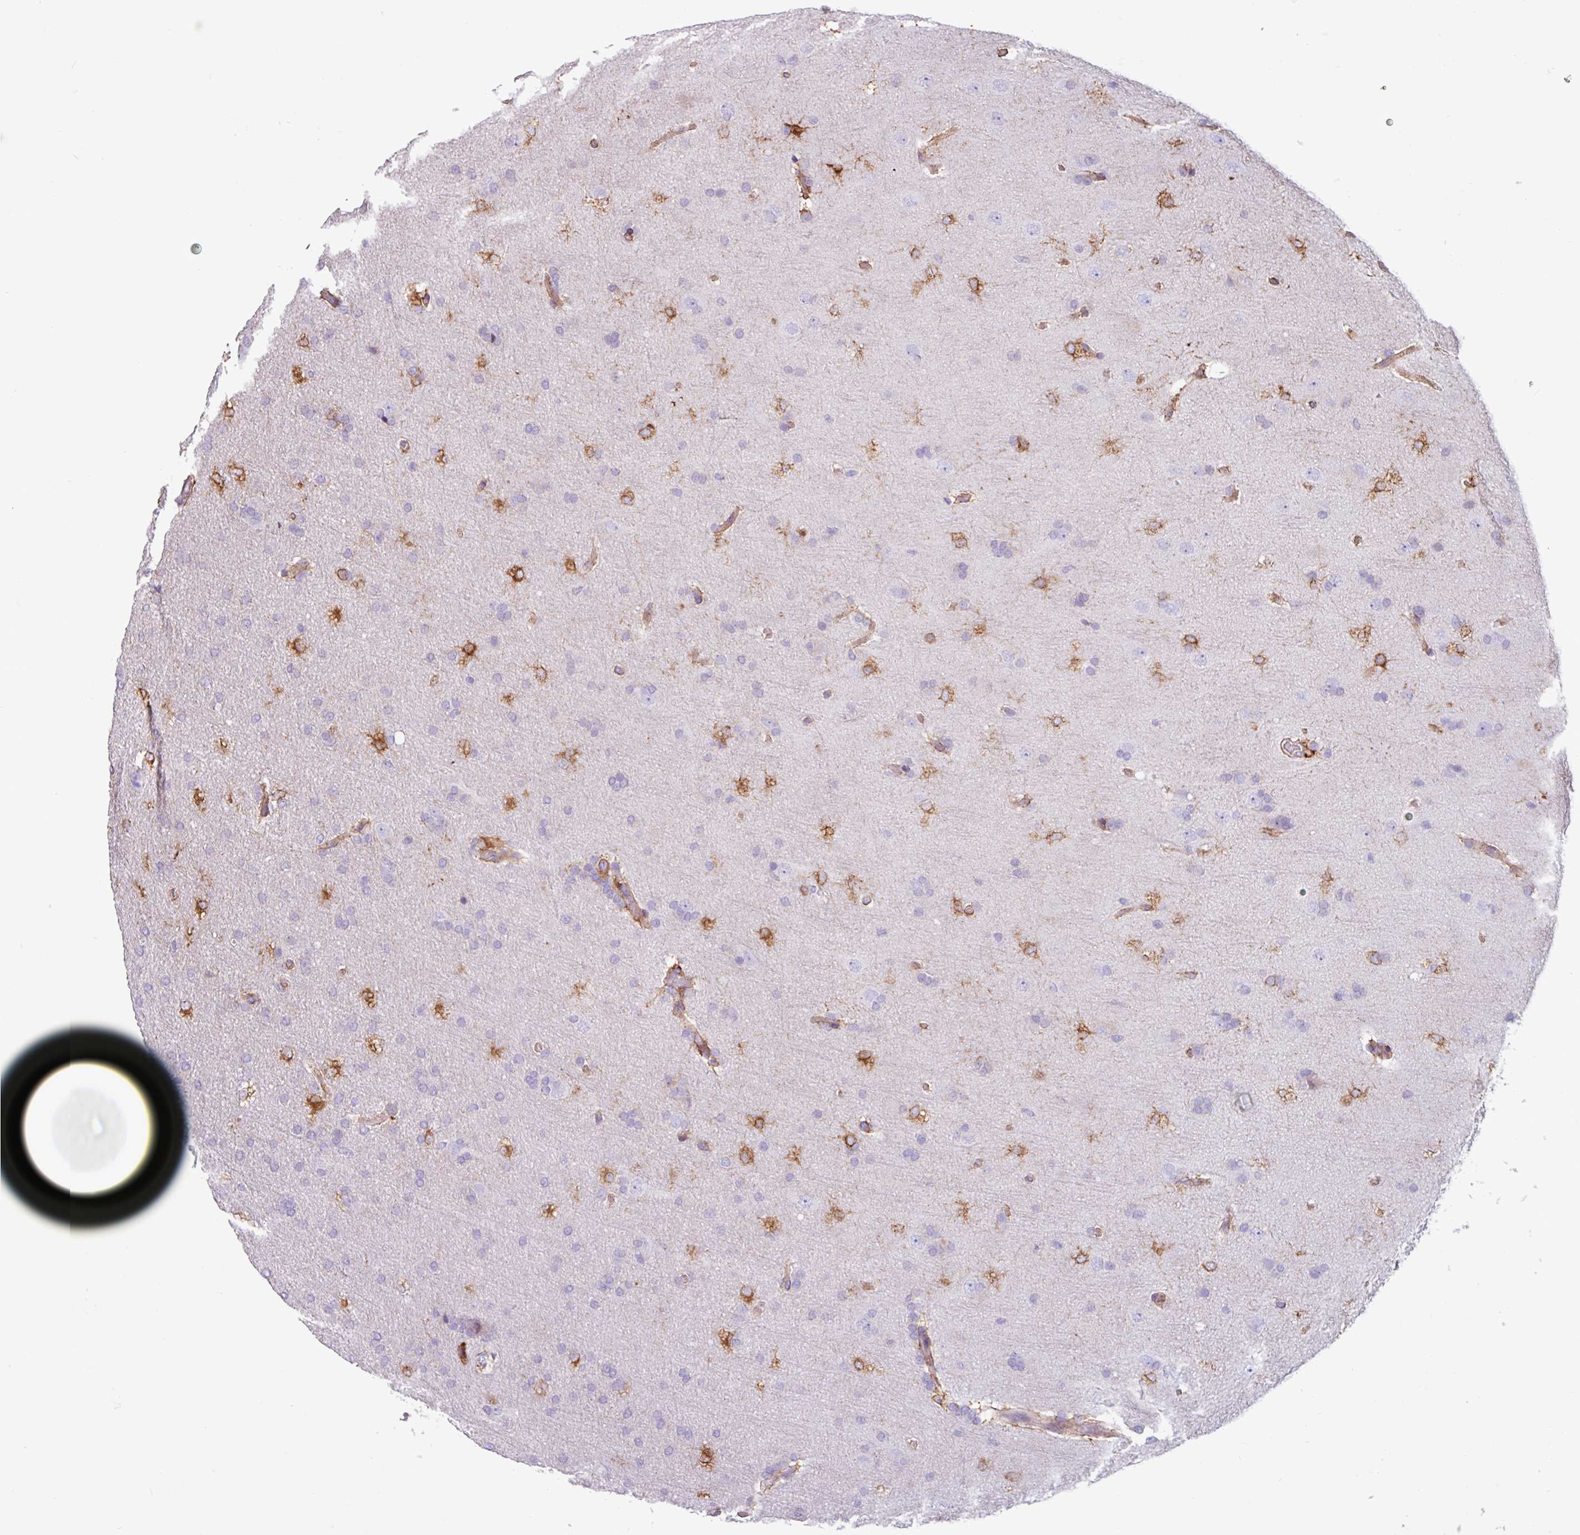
{"staining": {"intensity": "moderate", "quantity": "<25%", "location": "cytoplasmic/membranous"}, "tissue": "glioma", "cell_type": "Tumor cells", "image_type": "cancer", "snomed": [{"axis": "morphology", "description": "Glioma, malignant, High grade"}, {"axis": "topography", "description": "Brain"}], "caption": "IHC staining of glioma, which displays low levels of moderate cytoplasmic/membranous expression in about <25% of tumor cells indicating moderate cytoplasmic/membranous protein expression. The staining was performed using DAB (3,3'-diaminobenzidine) (brown) for protein detection and nuclei were counterstained in hematoxylin (blue).", "gene": "PPP1R35", "patient": {"sex": "male", "age": 56}}